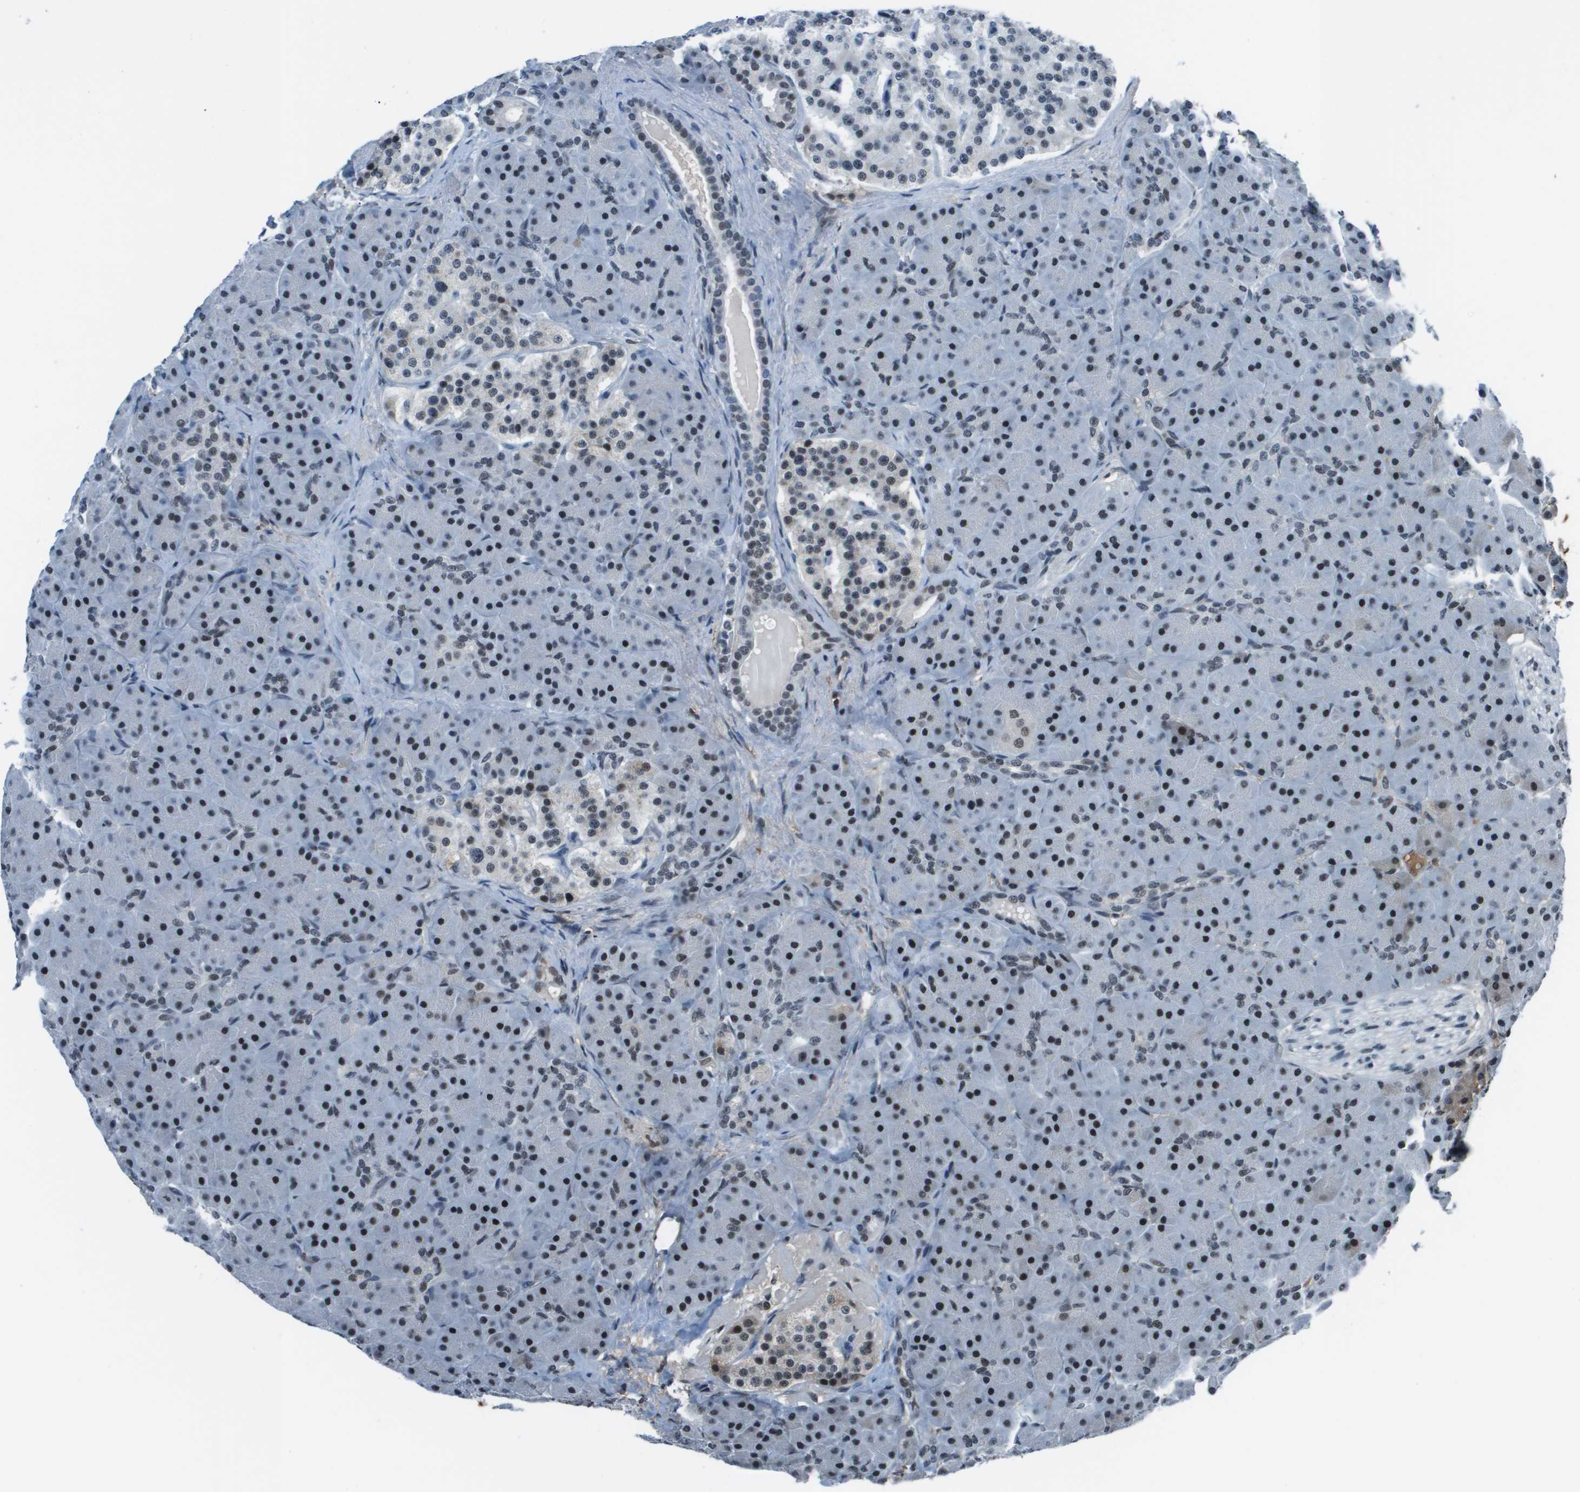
{"staining": {"intensity": "strong", "quantity": ">75%", "location": "nuclear"}, "tissue": "pancreas", "cell_type": "Exocrine glandular cells", "image_type": "normal", "snomed": [{"axis": "morphology", "description": "Normal tissue, NOS"}, {"axis": "topography", "description": "Pancreas"}], "caption": "Immunohistochemical staining of normal pancreas exhibits strong nuclear protein positivity in approximately >75% of exocrine glandular cells.", "gene": "THRAP3", "patient": {"sex": "male", "age": 66}}